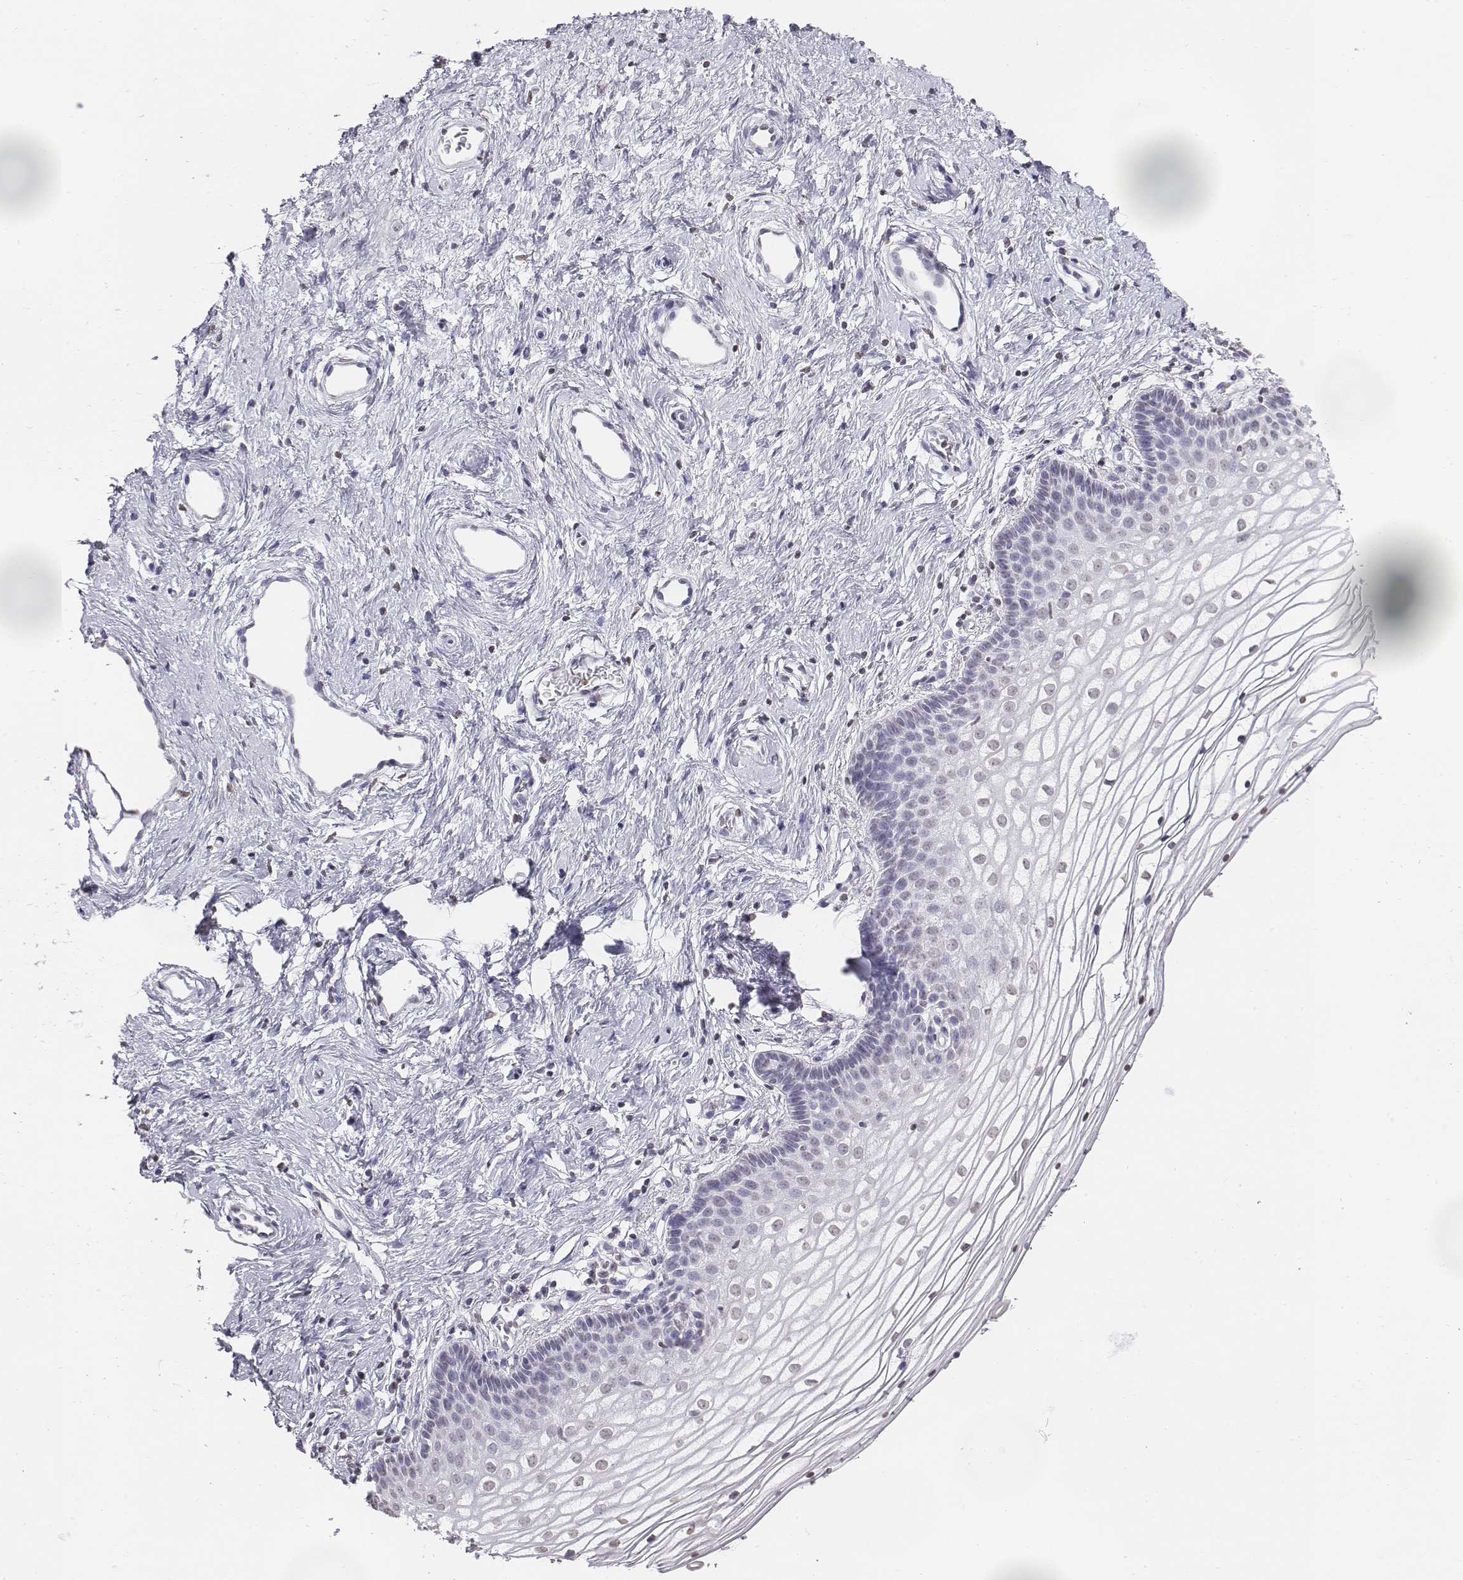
{"staining": {"intensity": "negative", "quantity": "none", "location": "none"}, "tissue": "vagina", "cell_type": "Squamous epithelial cells", "image_type": "normal", "snomed": [{"axis": "morphology", "description": "Normal tissue, NOS"}, {"axis": "topography", "description": "Vagina"}], "caption": "This is a photomicrograph of immunohistochemistry (IHC) staining of unremarkable vagina, which shows no staining in squamous epithelial cells. (Immunohistochemistry (ihc), brightfield microscopy, high magnification).", "gene": "BARHL1", "patient": {"sex": "female", "age": 36}}